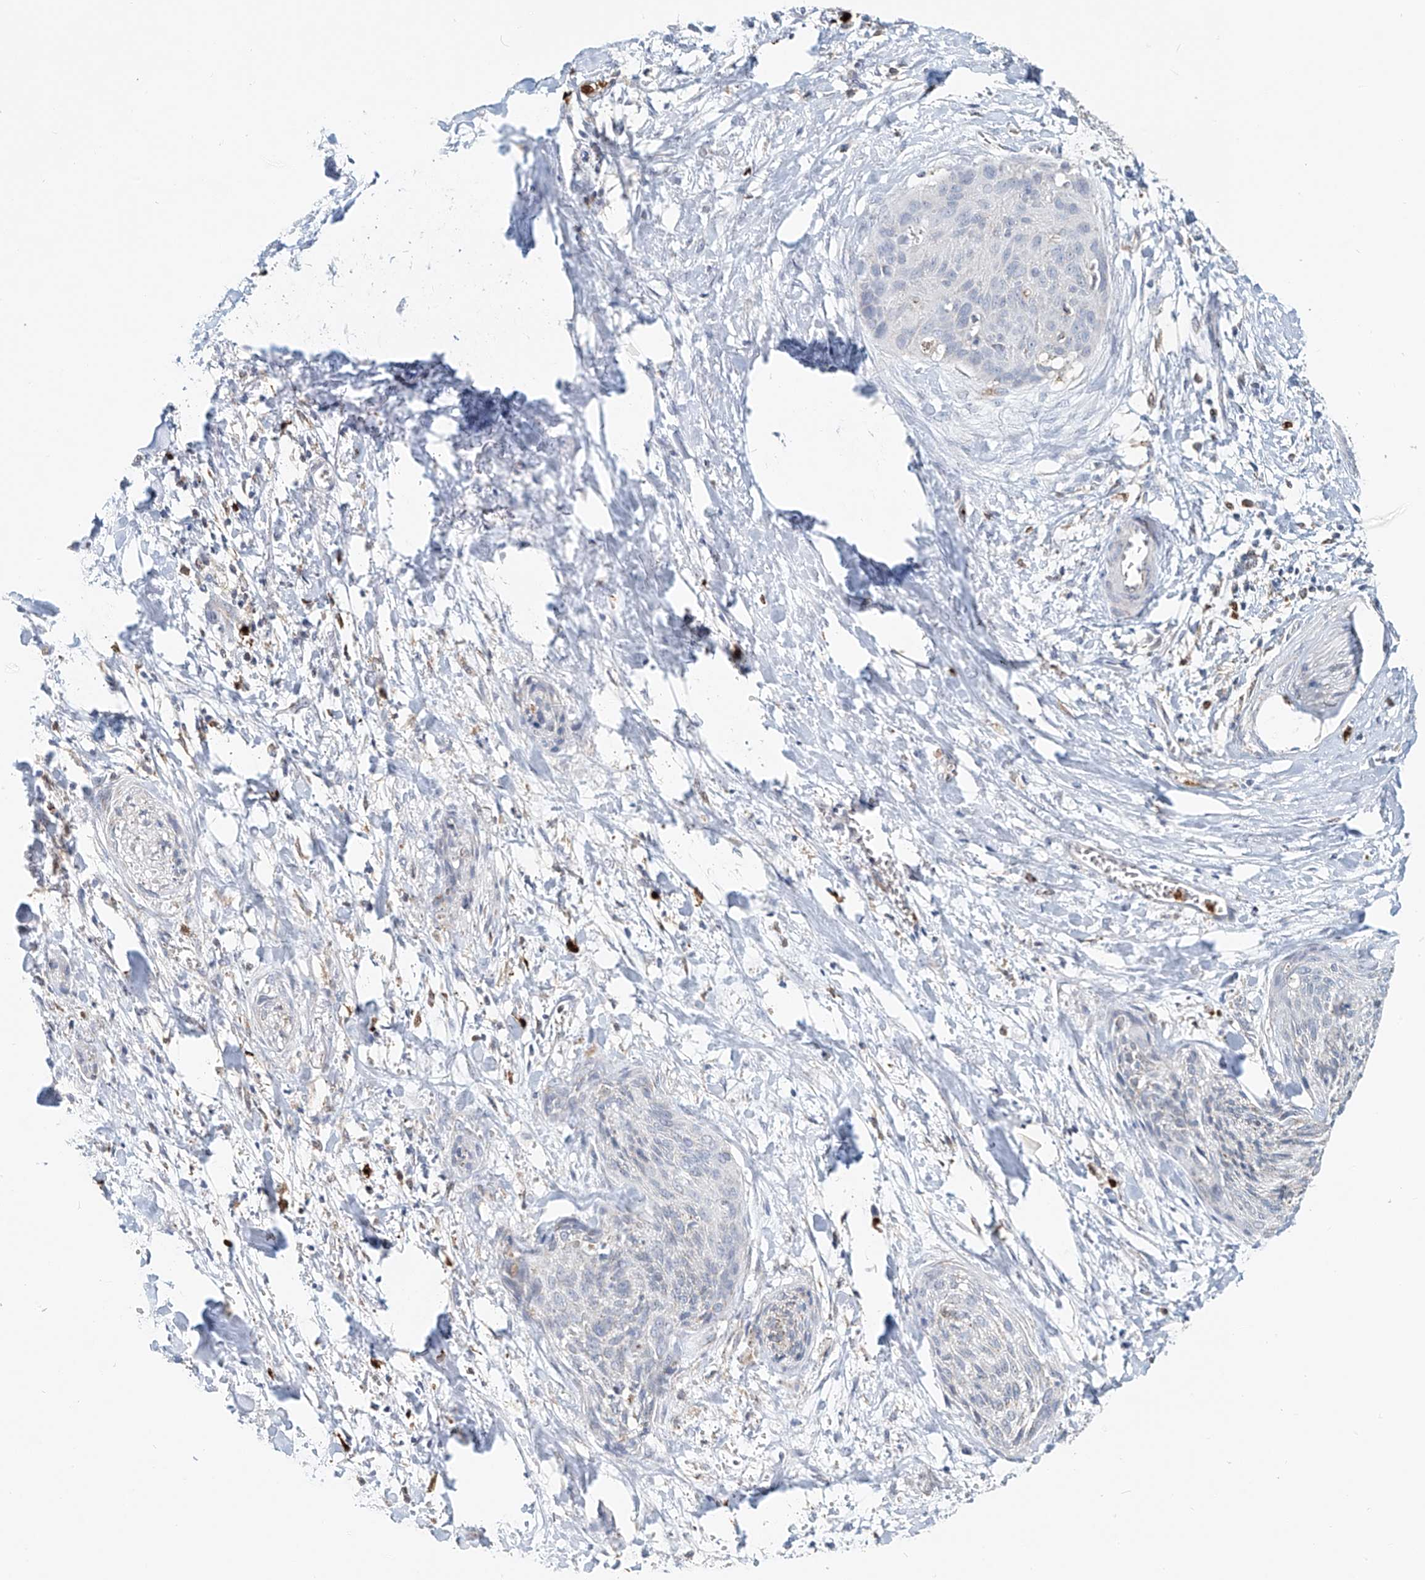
{"staining": {"intensity": "negative", "quantity": "none", "location": "none"}, "tissue": "cervical cancer", "cell_type": "Tumor cells", "image_type": "cancer", "snomed": [{"axis": "morphology", "description": "Squamous cell carcinoma, NOS"}, {"axis": "topography", "description": "Cervix"}], "caption": "Cervical cancer was stained to show a protein in brown. There is no significant staining in tumor cells. (DAB (3,3'-diaminobenzidine) immunohistochemistry (IHC), high magnification).", "gene": "PTPRA", "patient": {"sex": "female", "age": 55}}